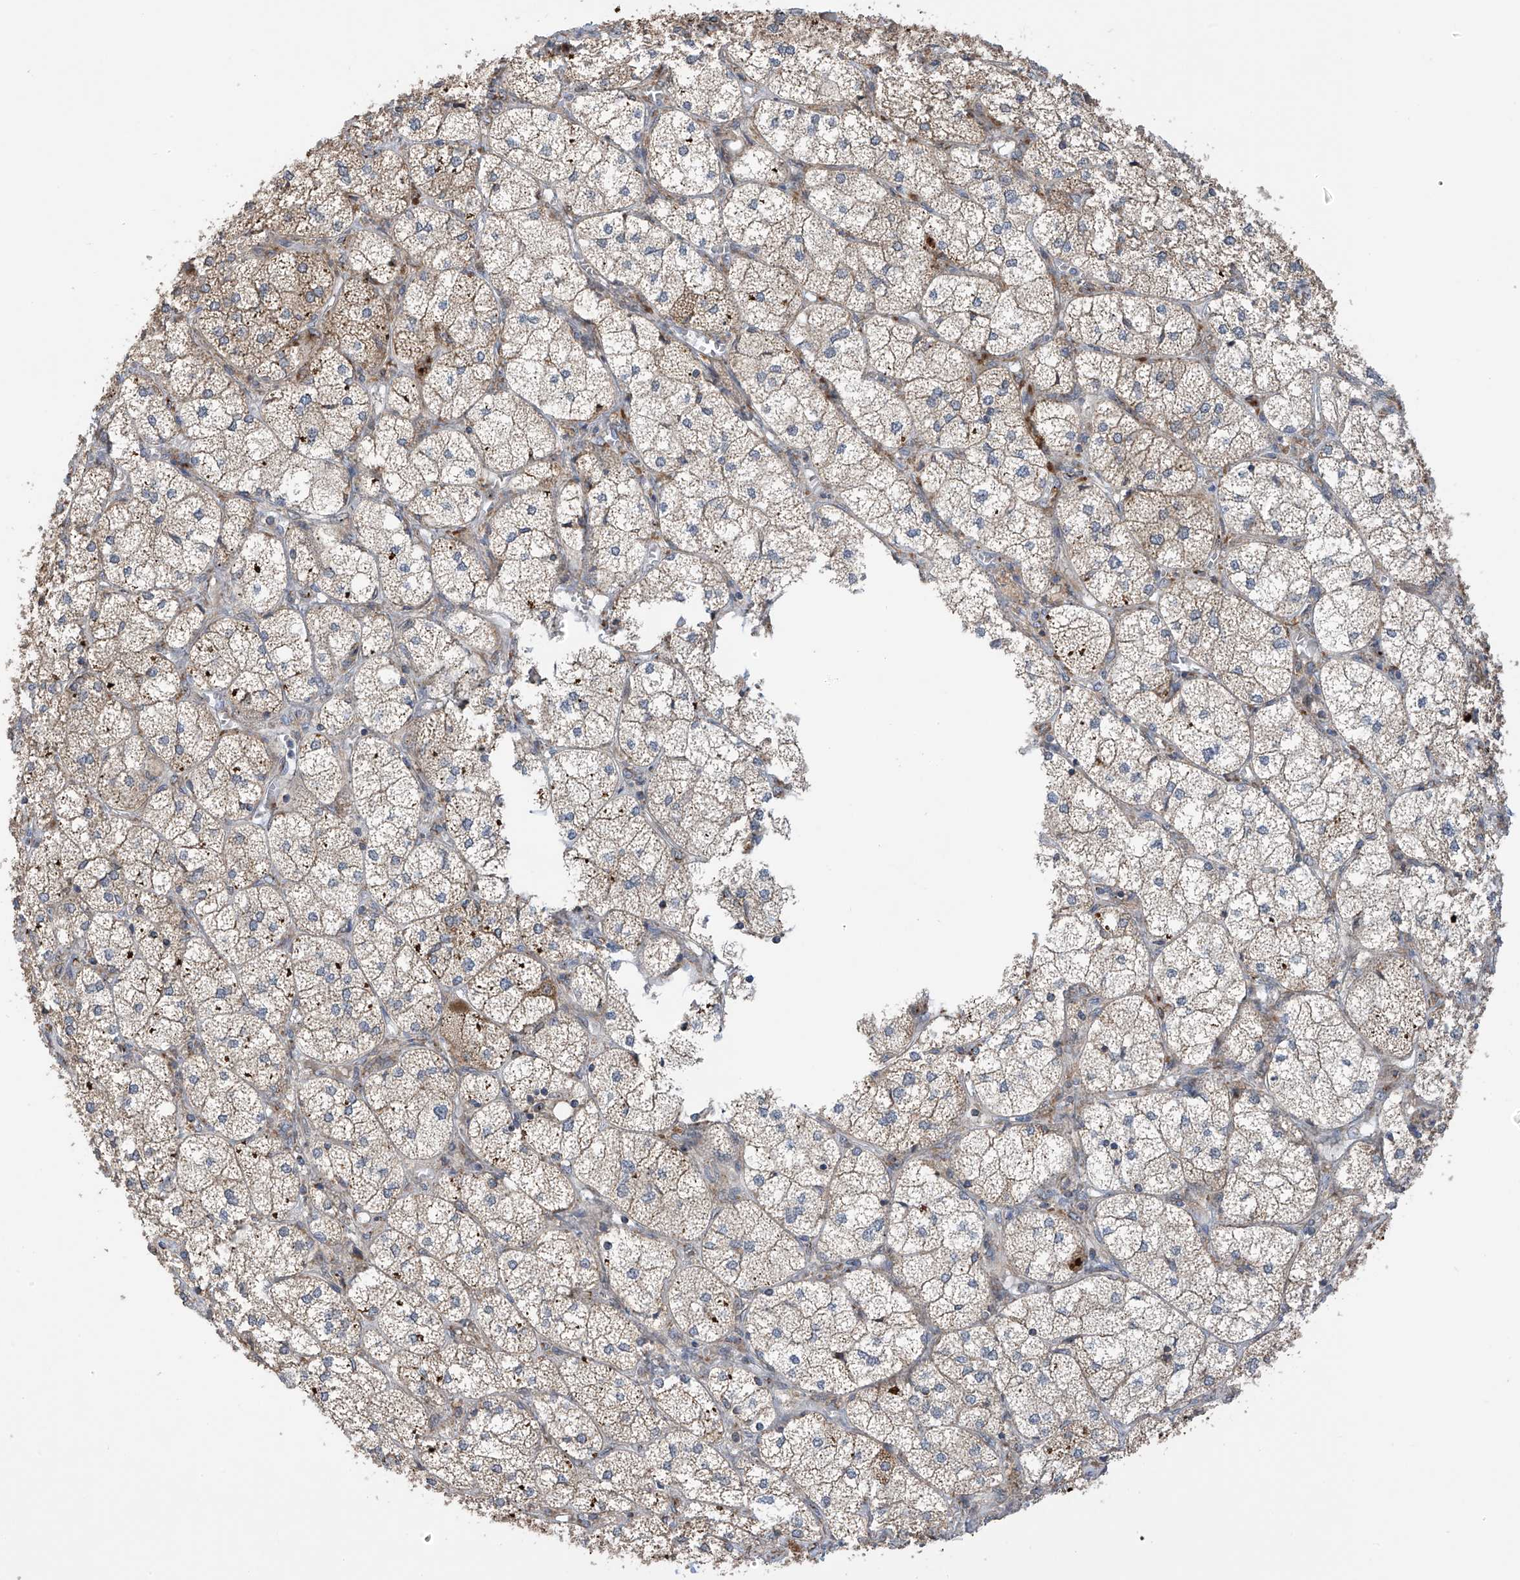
{"staining": {"intensity": "moderate", "quantity": "25%-75%", "location": "cytoplasmic/membranous"}, "tissue": "adrenal gland", "cell_type": "Glandular cells", "image_type": "normal", "snomed": [{"axis": "morphology", "description": "Normal tissue, NOS"}, {"axis": "topography", "description": "Adrenal gland"}], "caption": "Protein expression analysis of benign adrenal gland demonstrates moderate cytoplasmic/membranous staining in about 25%-75% of glandular cells. The protein is shown in brown color, while the nuclei are stained blue.", "gene": "PNPT1", "patient": {"sex": "female", "age": 61}}